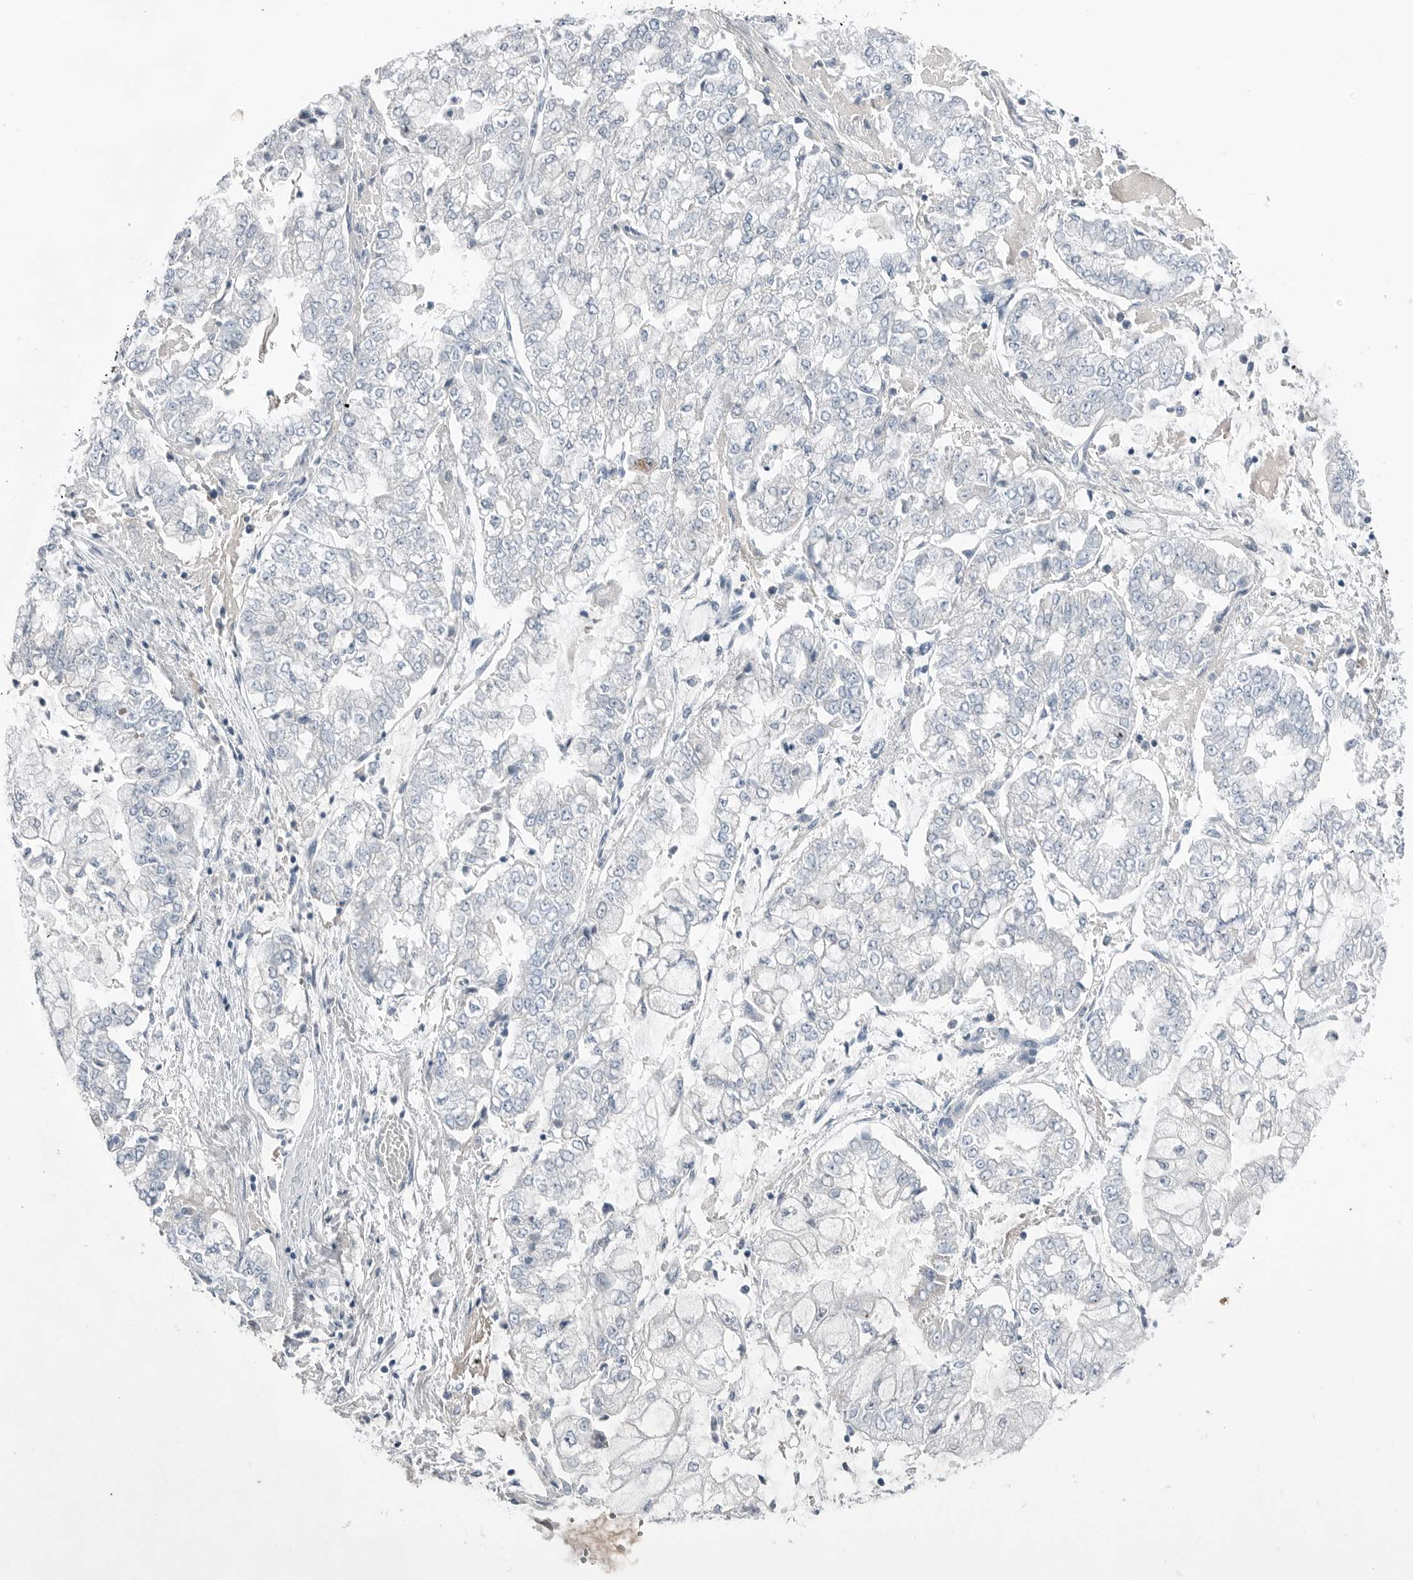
{"staining": {"intensity": "negative", "quantity": "none", "location": "none"}, "tissue": "stomach cancer", "cell_type": "Tumor cells", "image_type": "cancer", "snomed": [{"axis": "morphology", "description": "Adenocarcinoma, NOS"}, {"axis": "topography", "description": "Stomach"}], "caption": "DAB (3,3'-diaminobenzidine) immunohistochemical staining of stomach cancer demonstrates no significant staining in tumor cells.", "gene": "SERPINB7", "patient": {"sex": "male", "age": 76}}